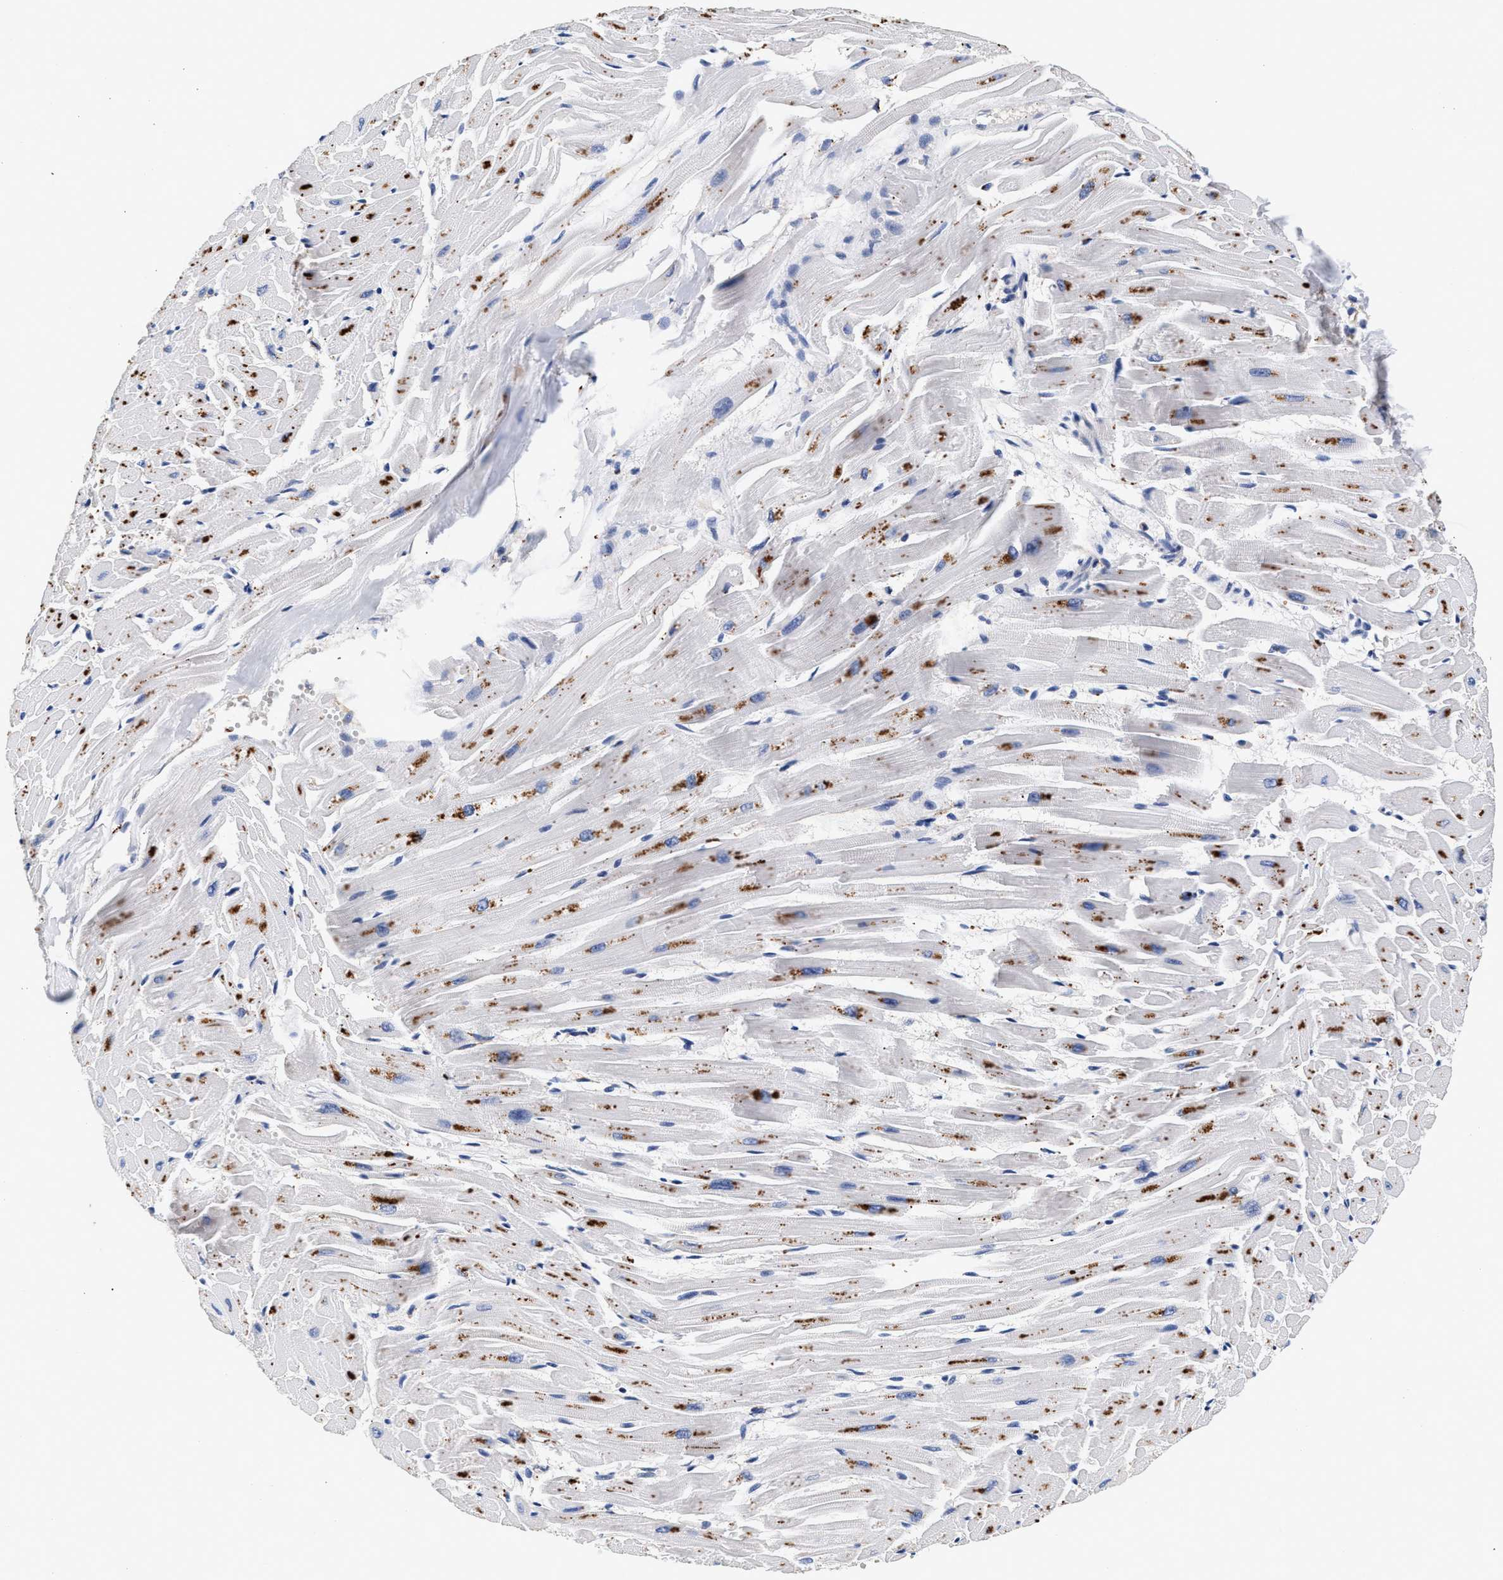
{"staining": {"intensity": "moderate", "quantity": ">75%", "location": "cytoplasmic/membranous"}, "tissue": "heart muscle", "cell_type": "Cardiomyocytes", "image_type": "normal", "snomed": [{"axis": "morphology", "description": "Normal tissue, NOS"}, {"axis": "topography", "description": "Heart"}], "caption": "A brown stain shows moderate cytoplasmic/membranous expression of a protein in cardiomyocytes of normal human heart muscle.", "gene": "GNAI3", "patient": {"sex": "female", "age": 19}}